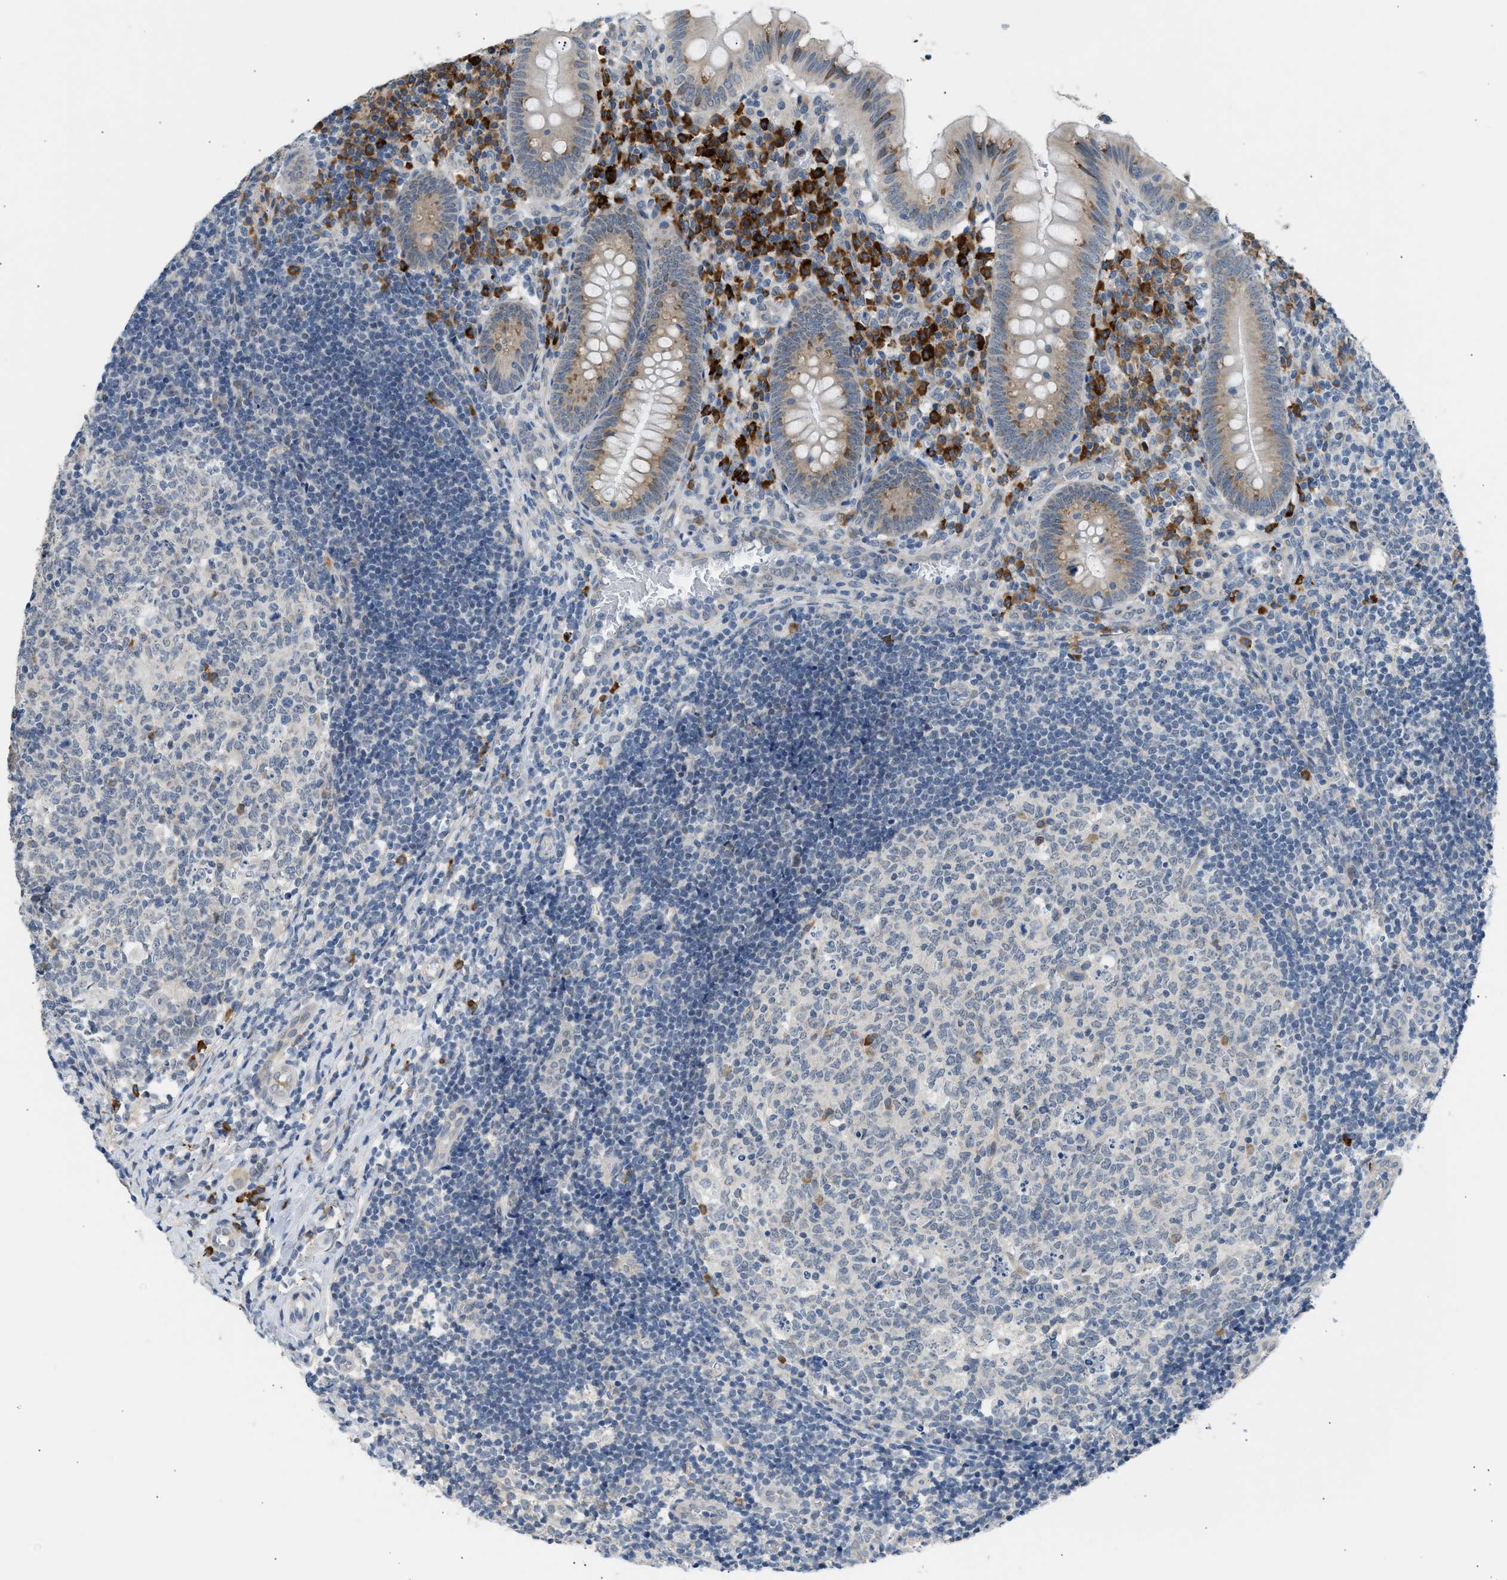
{"staining": {"intensity": "weak", "quantity": "25%-75%", "location": "cytoplasmic/membranous"}, "tissue": "appendix", "cell_type": "Glandular cells", "image_type": "normal", "snomed": [{"axis": "morphology", "description": "Normal tissue, NOS"}, {"axis": "topography", "description": "Appendix"}], "caption": "Glandular cells demonstrate low levels of weak cytoplasmic/membranous positivity in approximately 25%-75% of cells in unremarkable appendix. (IHC, brightfield microscopy, high magnification).", "gene": "KCNC2", "patient": {"sex": "male", "age": 8}}